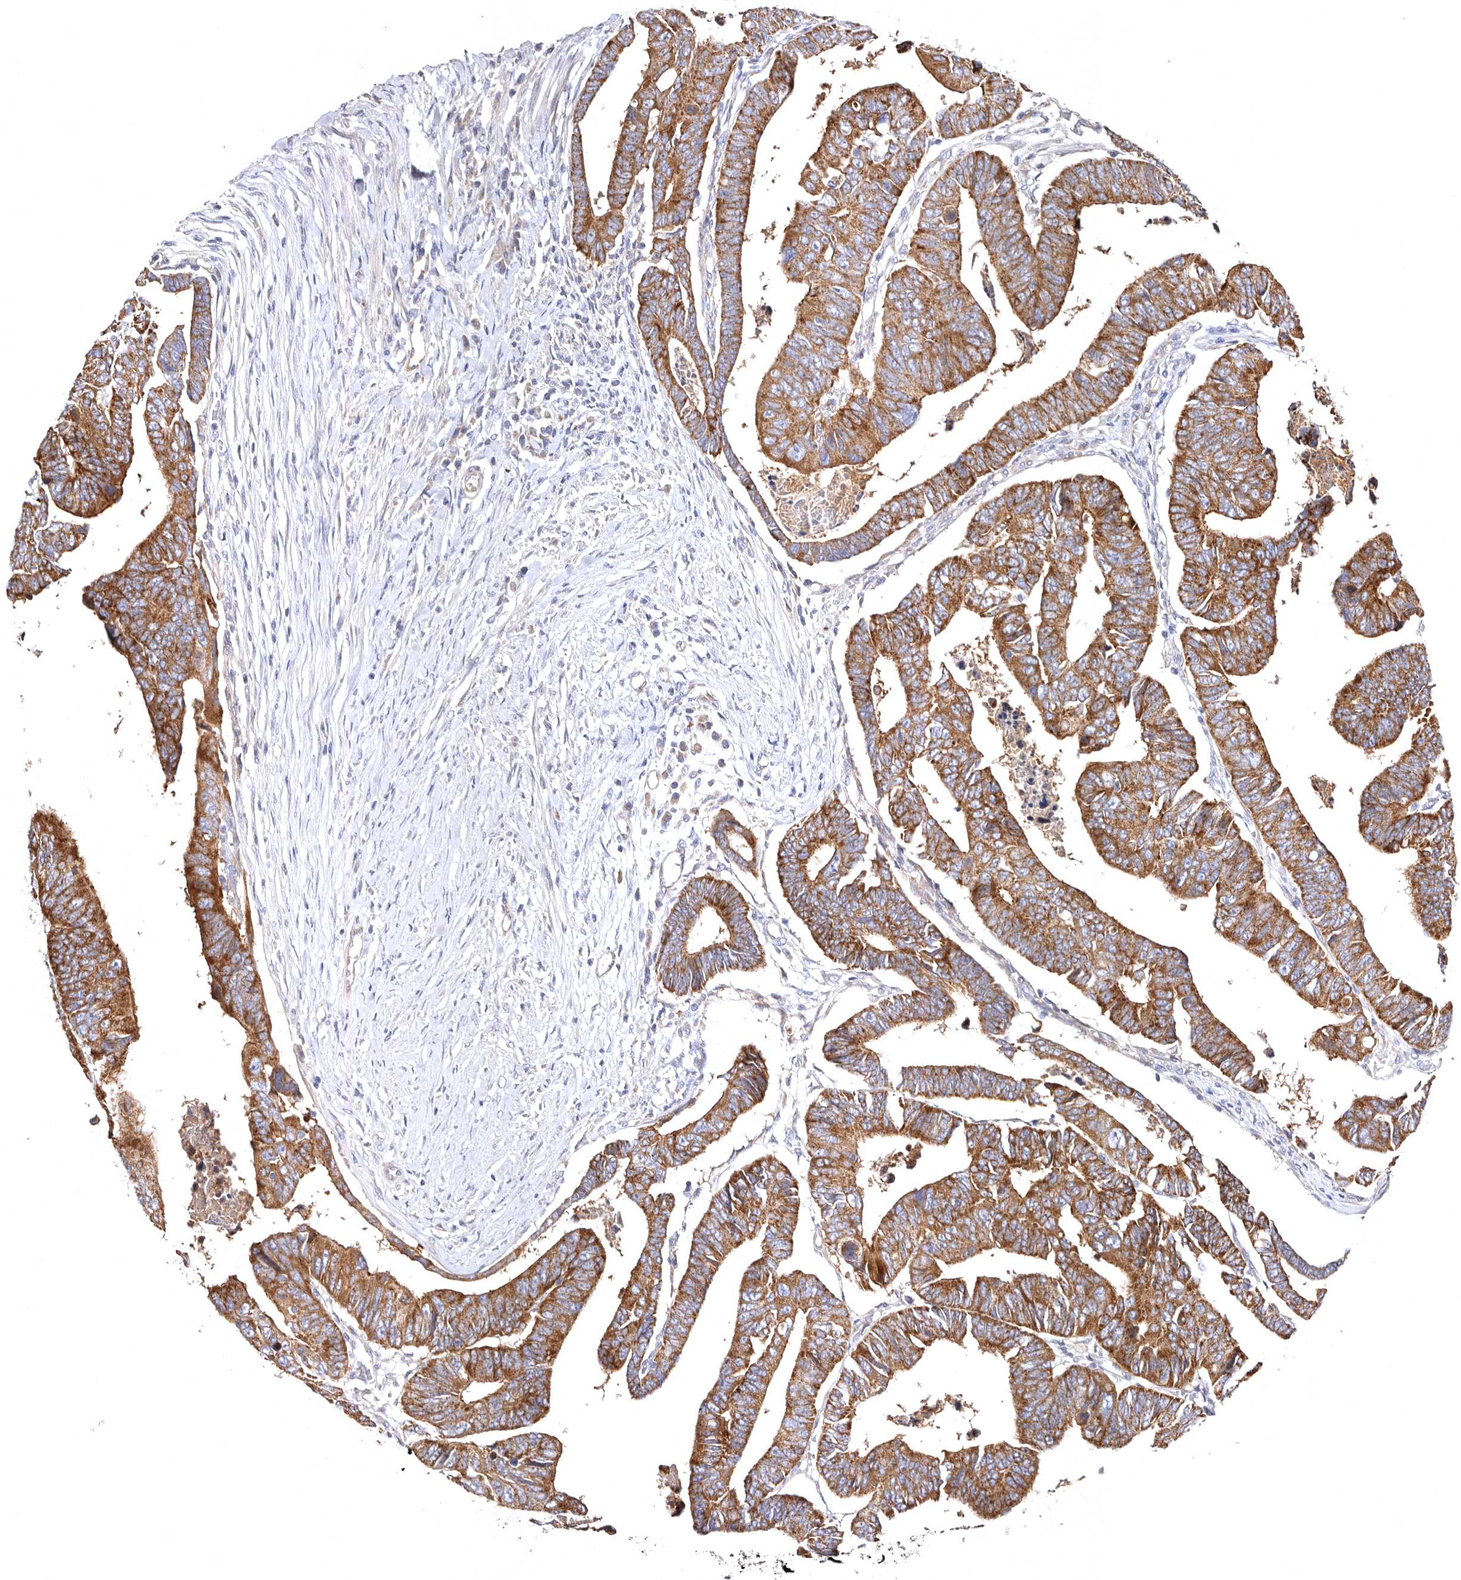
{"staining": {"intensity": "moderate", "quantity": ">75%", "location": "cytoplasmic/membranous"}, "tissue": "colorectal cancer", "cell_type": "Tumor cells", "image_type": "cancer", "snomed": [{"axis": "morphology", "description": "Adenocarcinoma, NOS"}, {"axis": "topography", "description": "Rectum"}], "caption": "Moderate cytoplasmic/membranous protein expression is identified in approximately >75% of tumor cells in colorectal cancer (adenocarcinoma).", "gene": "BAIAP2L1", "patient": {"sex": "female", "age": 65}}